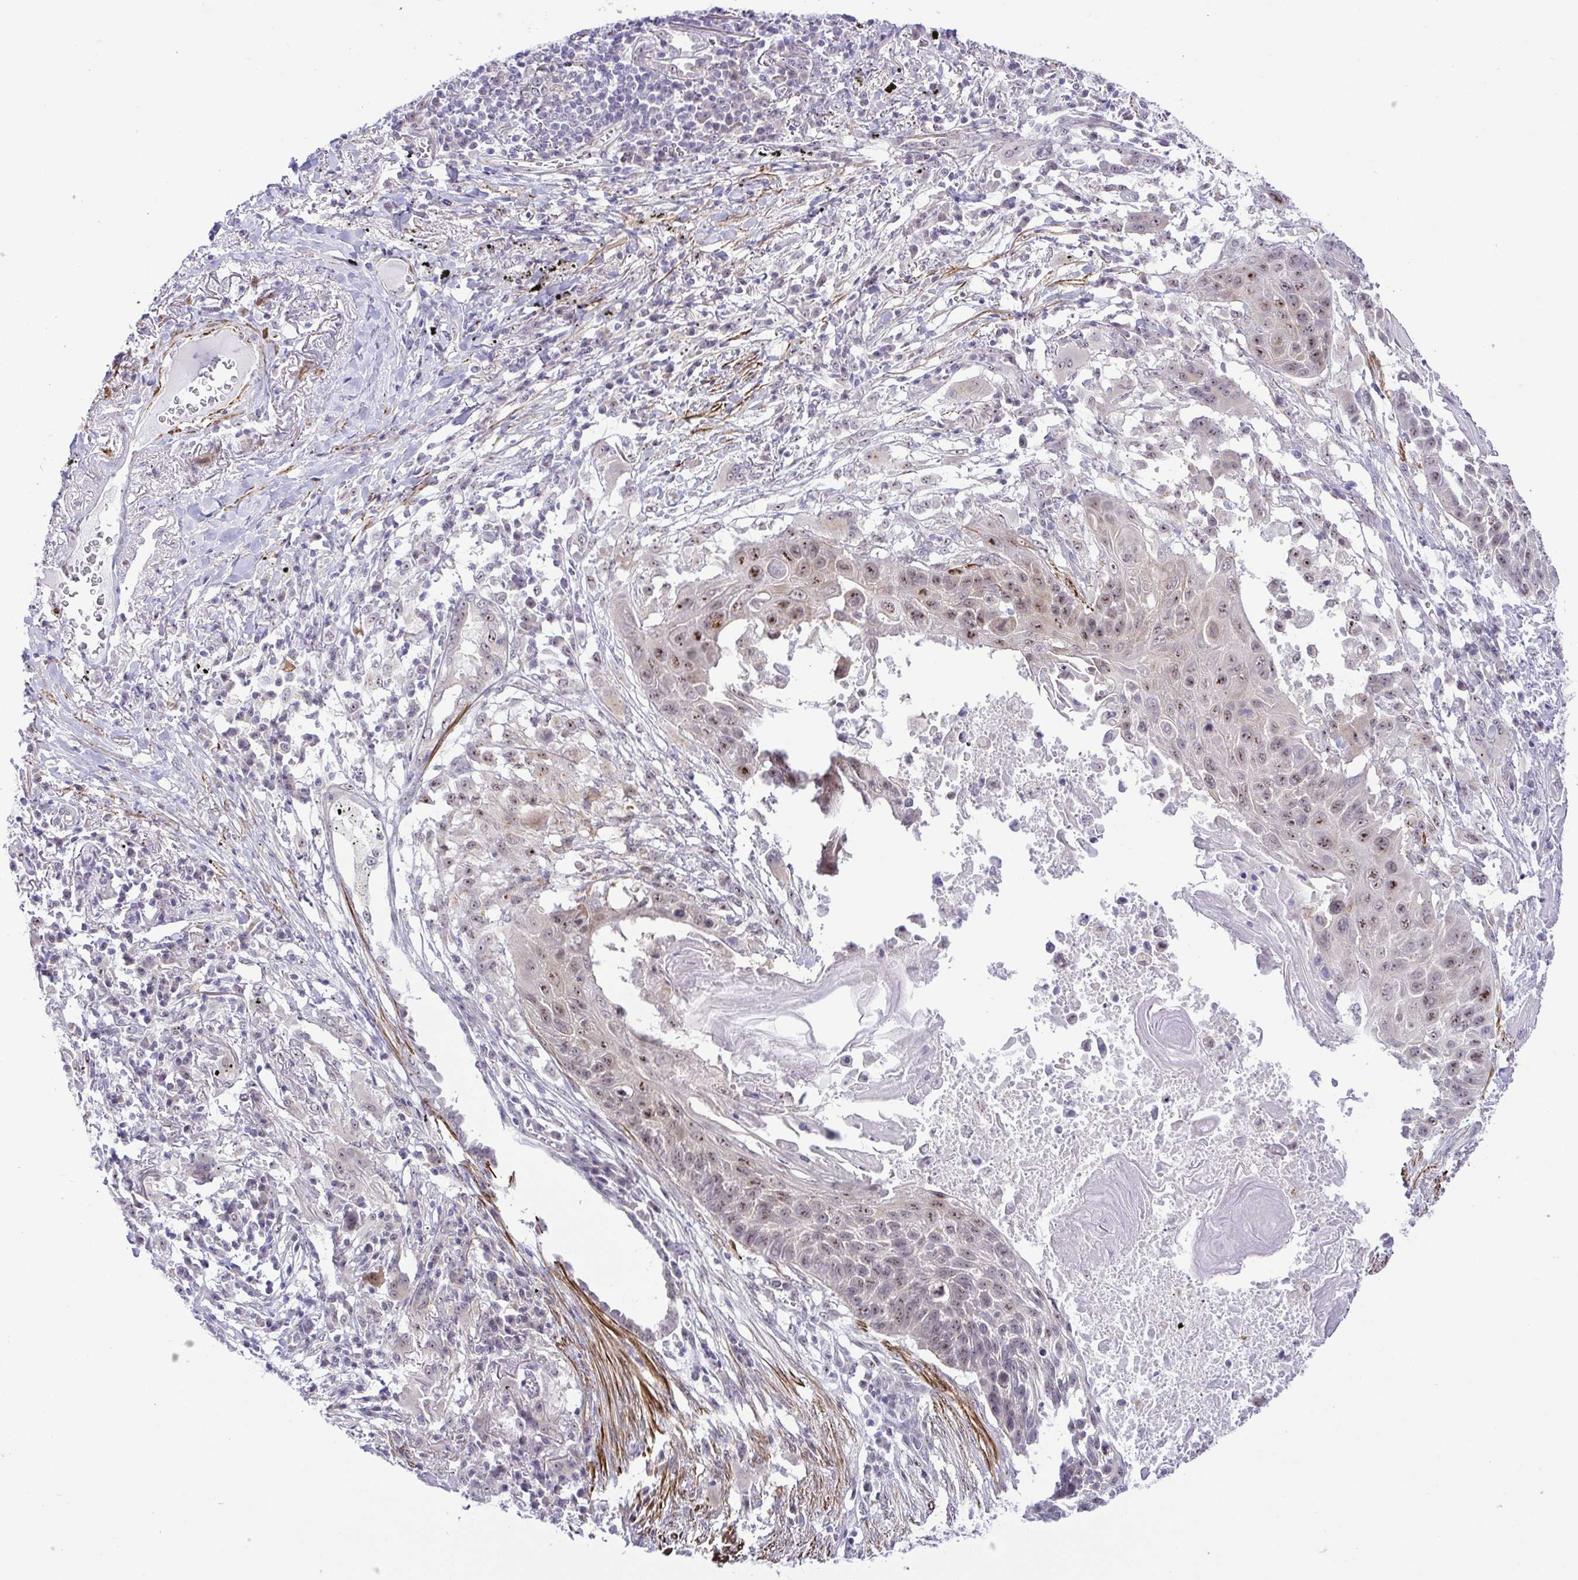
{"staining": {"intensity": "weak", "quantity": "<25%", "location": "nuclear"}, "tissue": "lung cancer", "cell_type": "Tumor cells", "image_type": "cancer", "snomed": [{"axis": "morphology", "description": "Squamous cell carcinoma, NOS"}, {"axis": "topography", "description": "Lung"}], "caption": "Lung squamous cell carcinoma was stained to show a protein in brown. There is no significant staining in tumor cells.", "gene": "RSL24D1", "patient": {"sex": "male", "age": 78}}